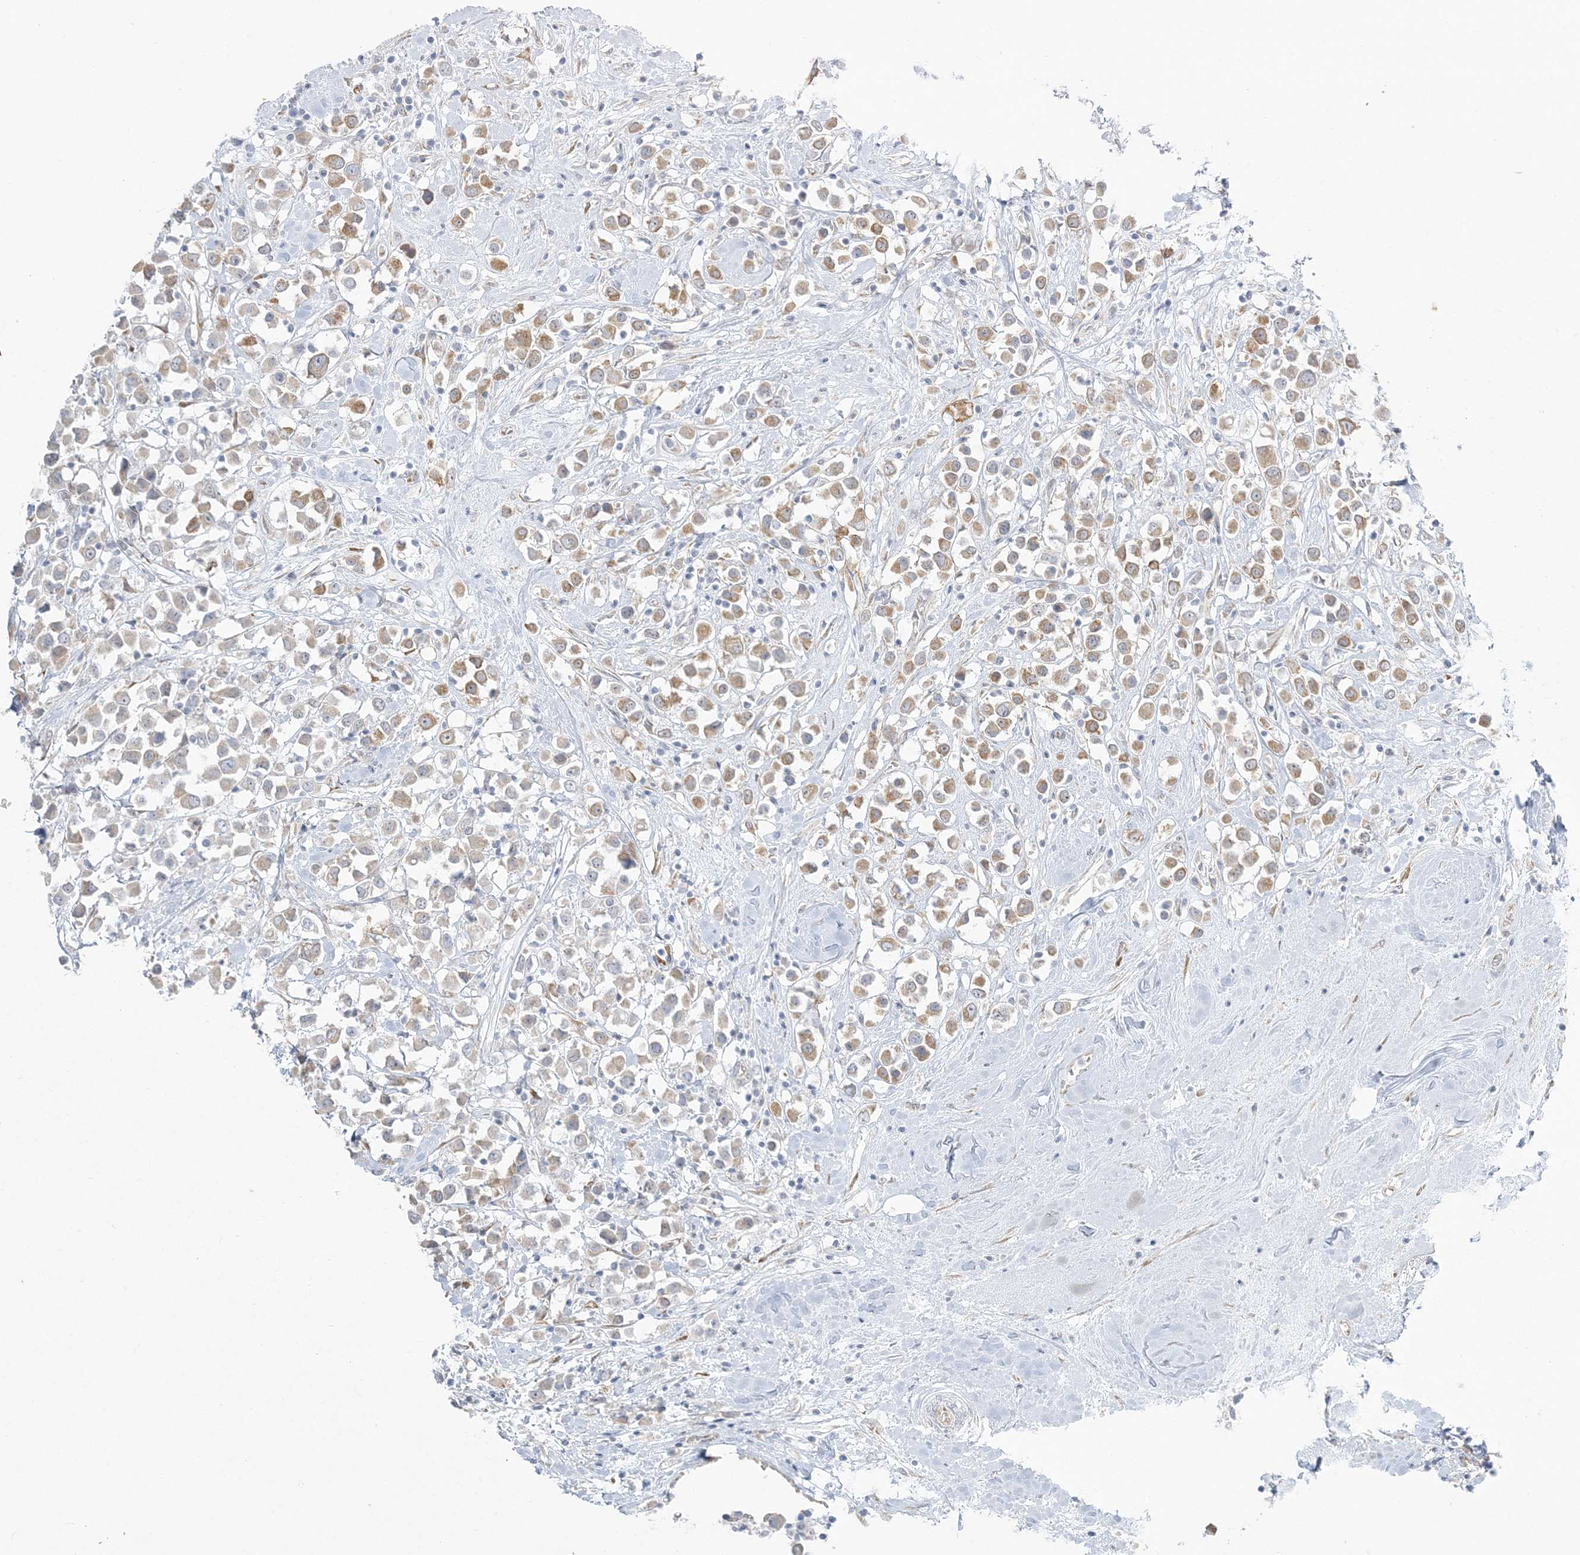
{"staining": {"intensity": "moderate", "quantity": ">75%", "location": "cytoplasmic/membranous"}, "tissue": "breast cancer", "cell_type": "Tumor cells", "image_type": "cancer", "snomed": [{"axis": "morphology", "description": "Duct carcinoma"}, {"axis": "topography", "description": "Breast"}], "caption": "About >75% of tumor cells in human breast cancer (invasive ductal carcinoma) show moderate cytoplasmic/membranous protein expression as visualized by brown immunohistochemical staining.", "gene": "ZC3H6", "patient": {"sex": "female", "age": 61}}